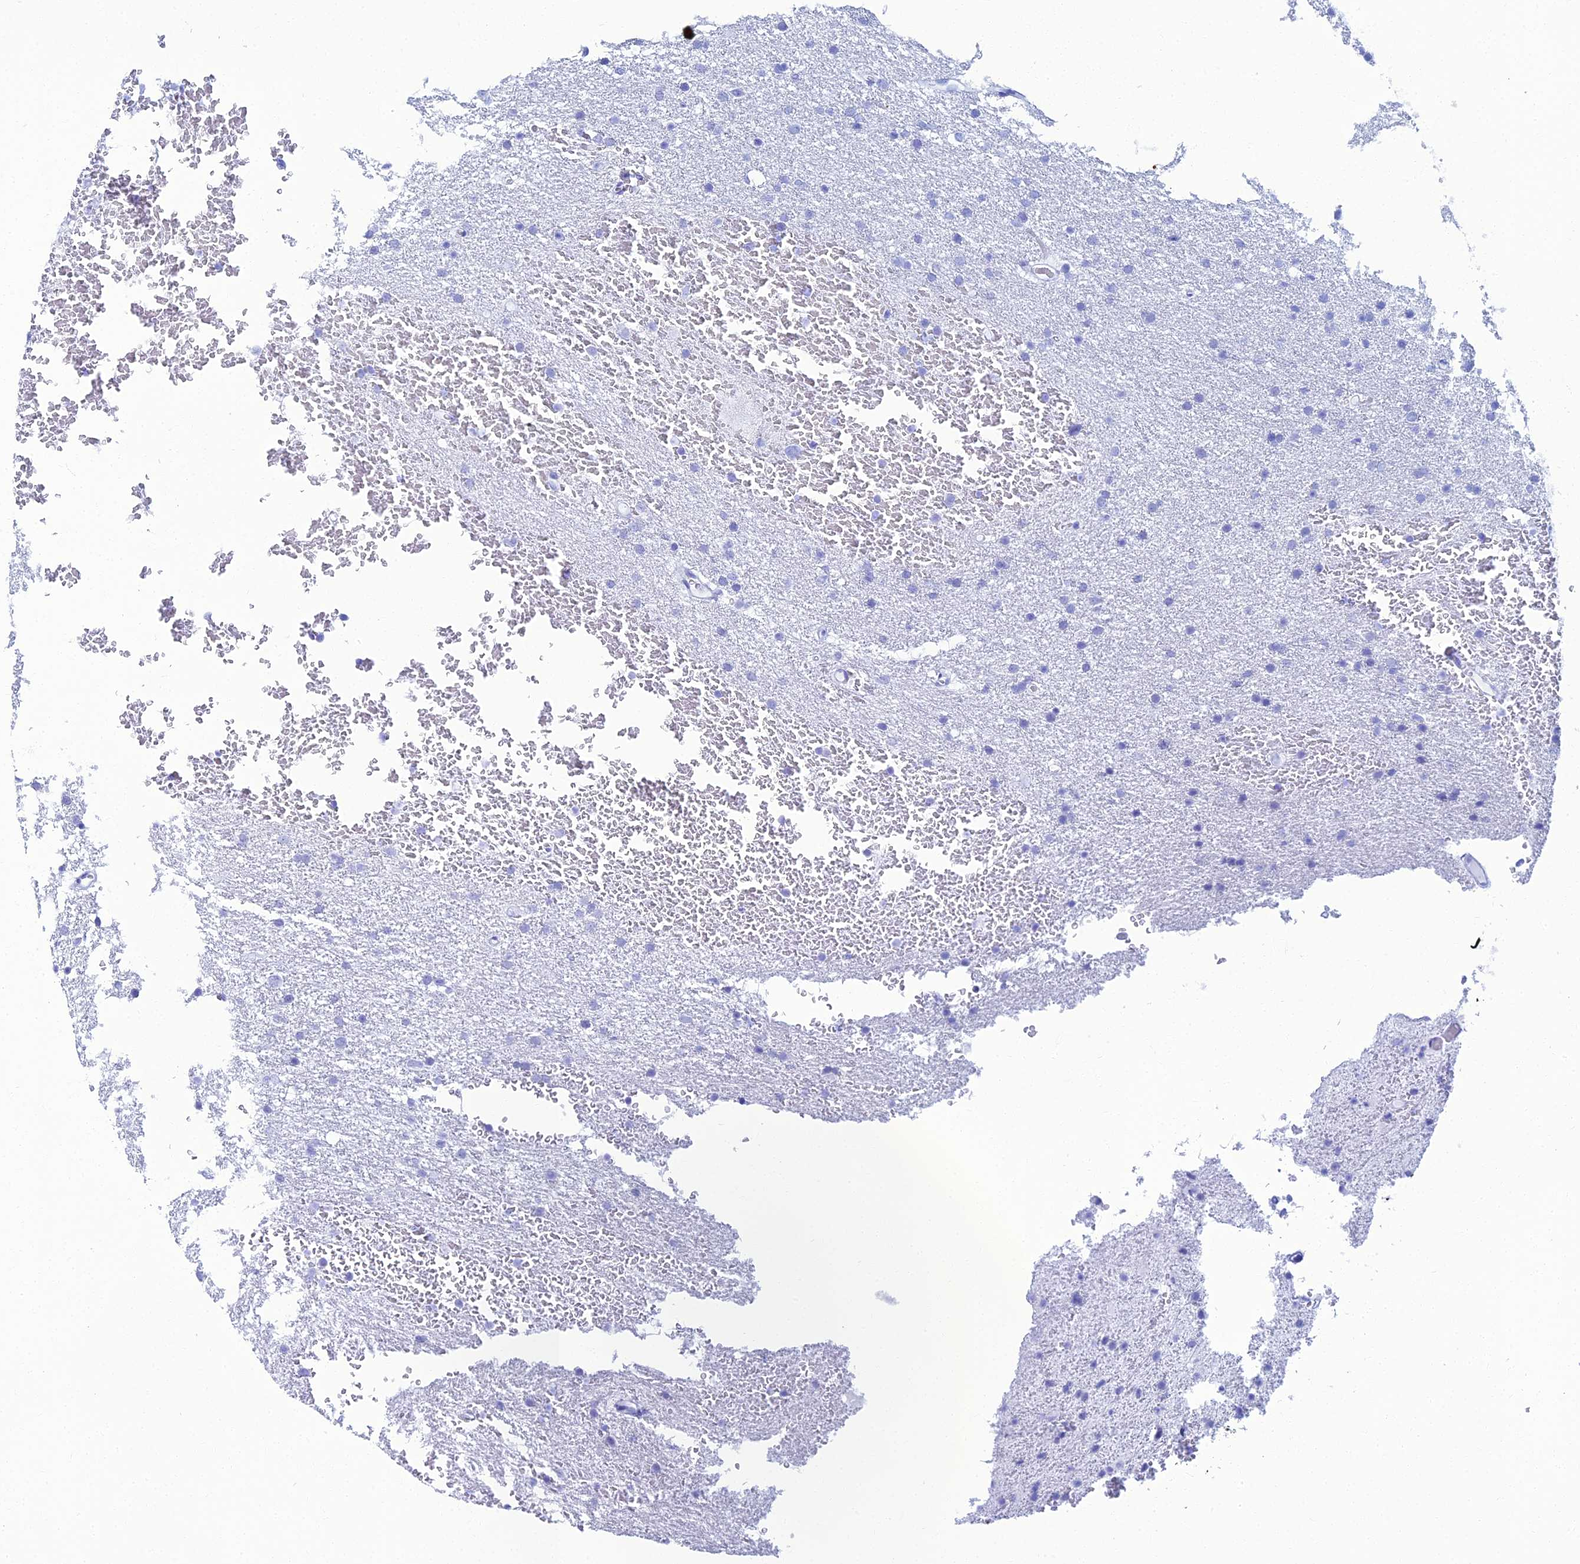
{"staining": {"intensity": "negative", "quantity": "none", "location": "none"}, "tissue": "glioma", "cell_type": "Tumor cells", "image_type": "cancer", "snomed": [{"axis": "morphology", "description": "Glioma, malignant, High grade"}, {"axis": "topography", "description": "Cerebral cortex"}], "caption": "A high-resolution histopathology image shows IHC staining of glioma, which displays no significant positivity in tumor cells. (DAB (3,3'-diaminobenzidine) immunohistochemistry visualized using brightfield microscopy, high magnification).", "gene": "TAF9B", "patient": {"sex": "female", "age": 36}}